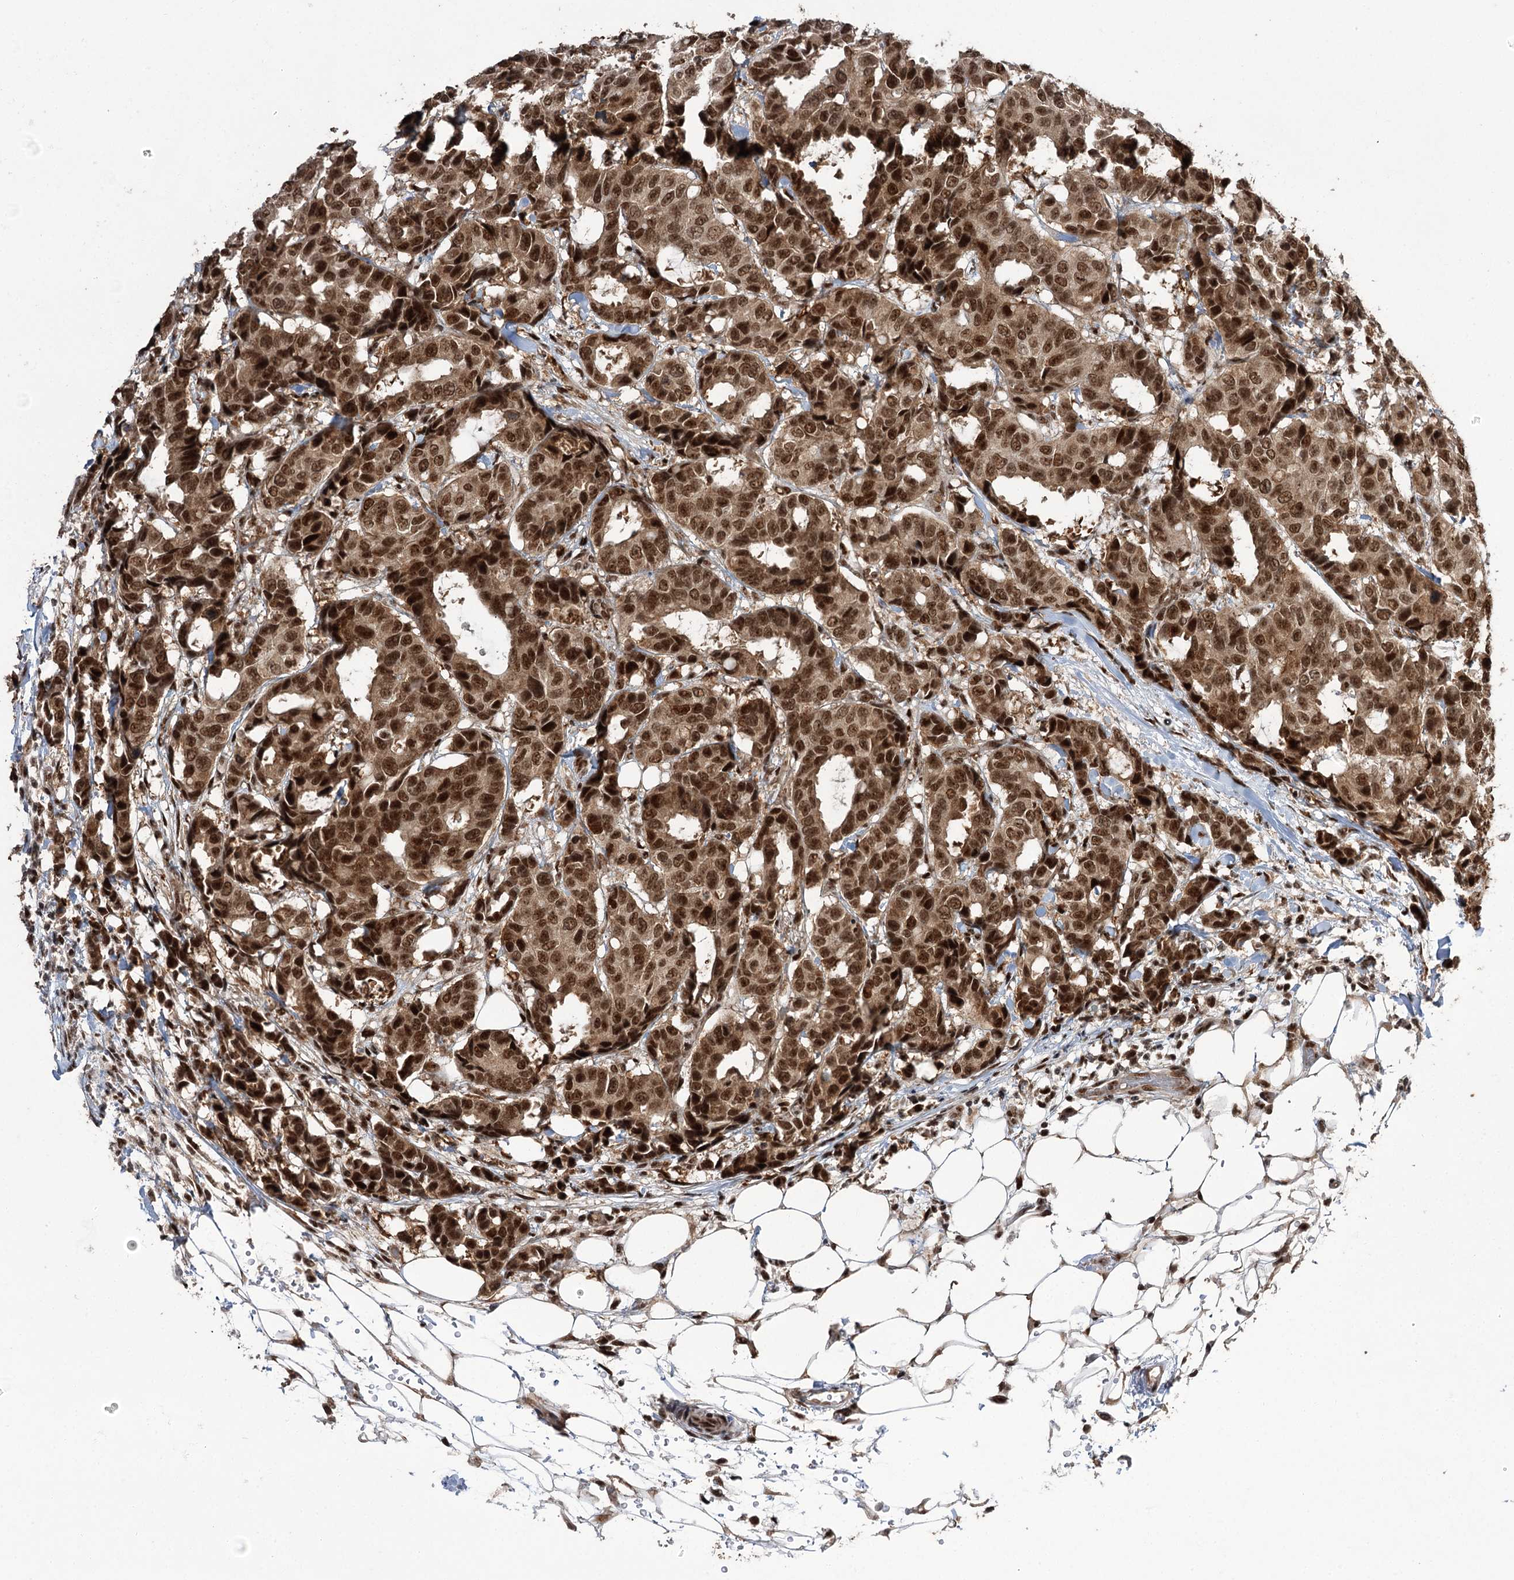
{"staining": {"intensity": "strong", "quantity": ">75%", "location": "cytoplasmic/membranous,nuclear"}, "tissue": "breast cancer", "cell_type": "Tumor cells", "image_type": "cancer", "snomed": [{"axis": "morphology", "description": "Duct carcinoma"}, {"axis": "topography", "description": "Breast"}], "caption": "Breast cancer (intraductal carcinoma) tissue demonstrates strong cytoplasmic/membranous and nuclear staining in approximately >75% of tumor cells, visualized by immunohistochemistry.", "gene": "ERCC3", "patient": {"sex": "female", "age": 87}}